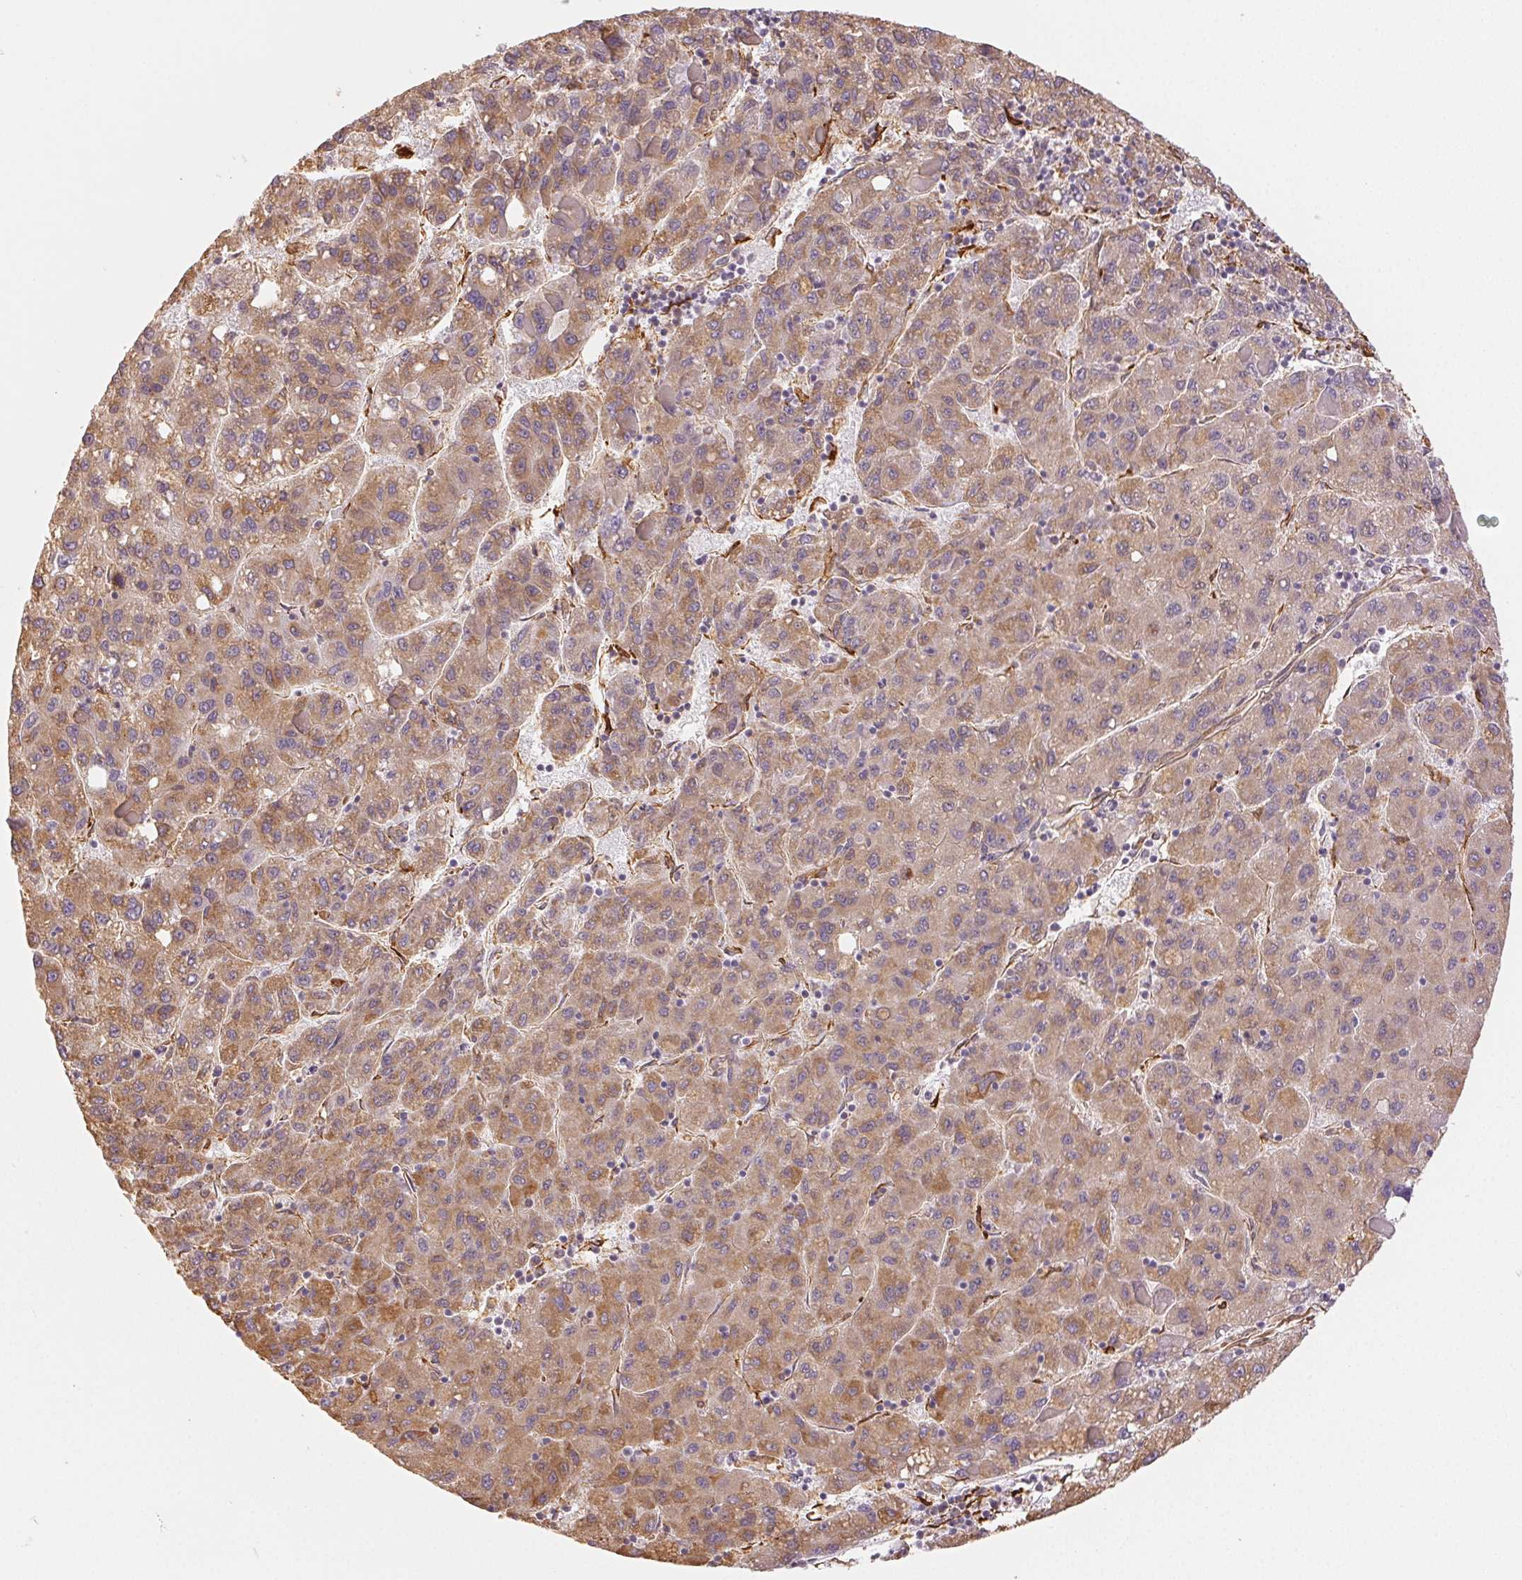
{"staining": {"intensity": "moderate", "quantity": "25%-75%", "location": "cytoplasmic/membranous"}, "tissue": "liver cancer", "cell_type": "Tumor cells", "image_type": "cancer", "snomed": [{"axis": "morphology", "description": "Carcinoma, Hepatocellular, NOS"}, {"axis": "topography", "description": "Liver"}], "caption": "Hepatocellular carcinoma (liver) was stained to show a protein in brown. There is medium levels of moderate cytoplasmic/membranous expression in approximately 25%-75% of tumor cells.", "gene": "RCN3", "patient": {"sex": "female", "age": 82}}